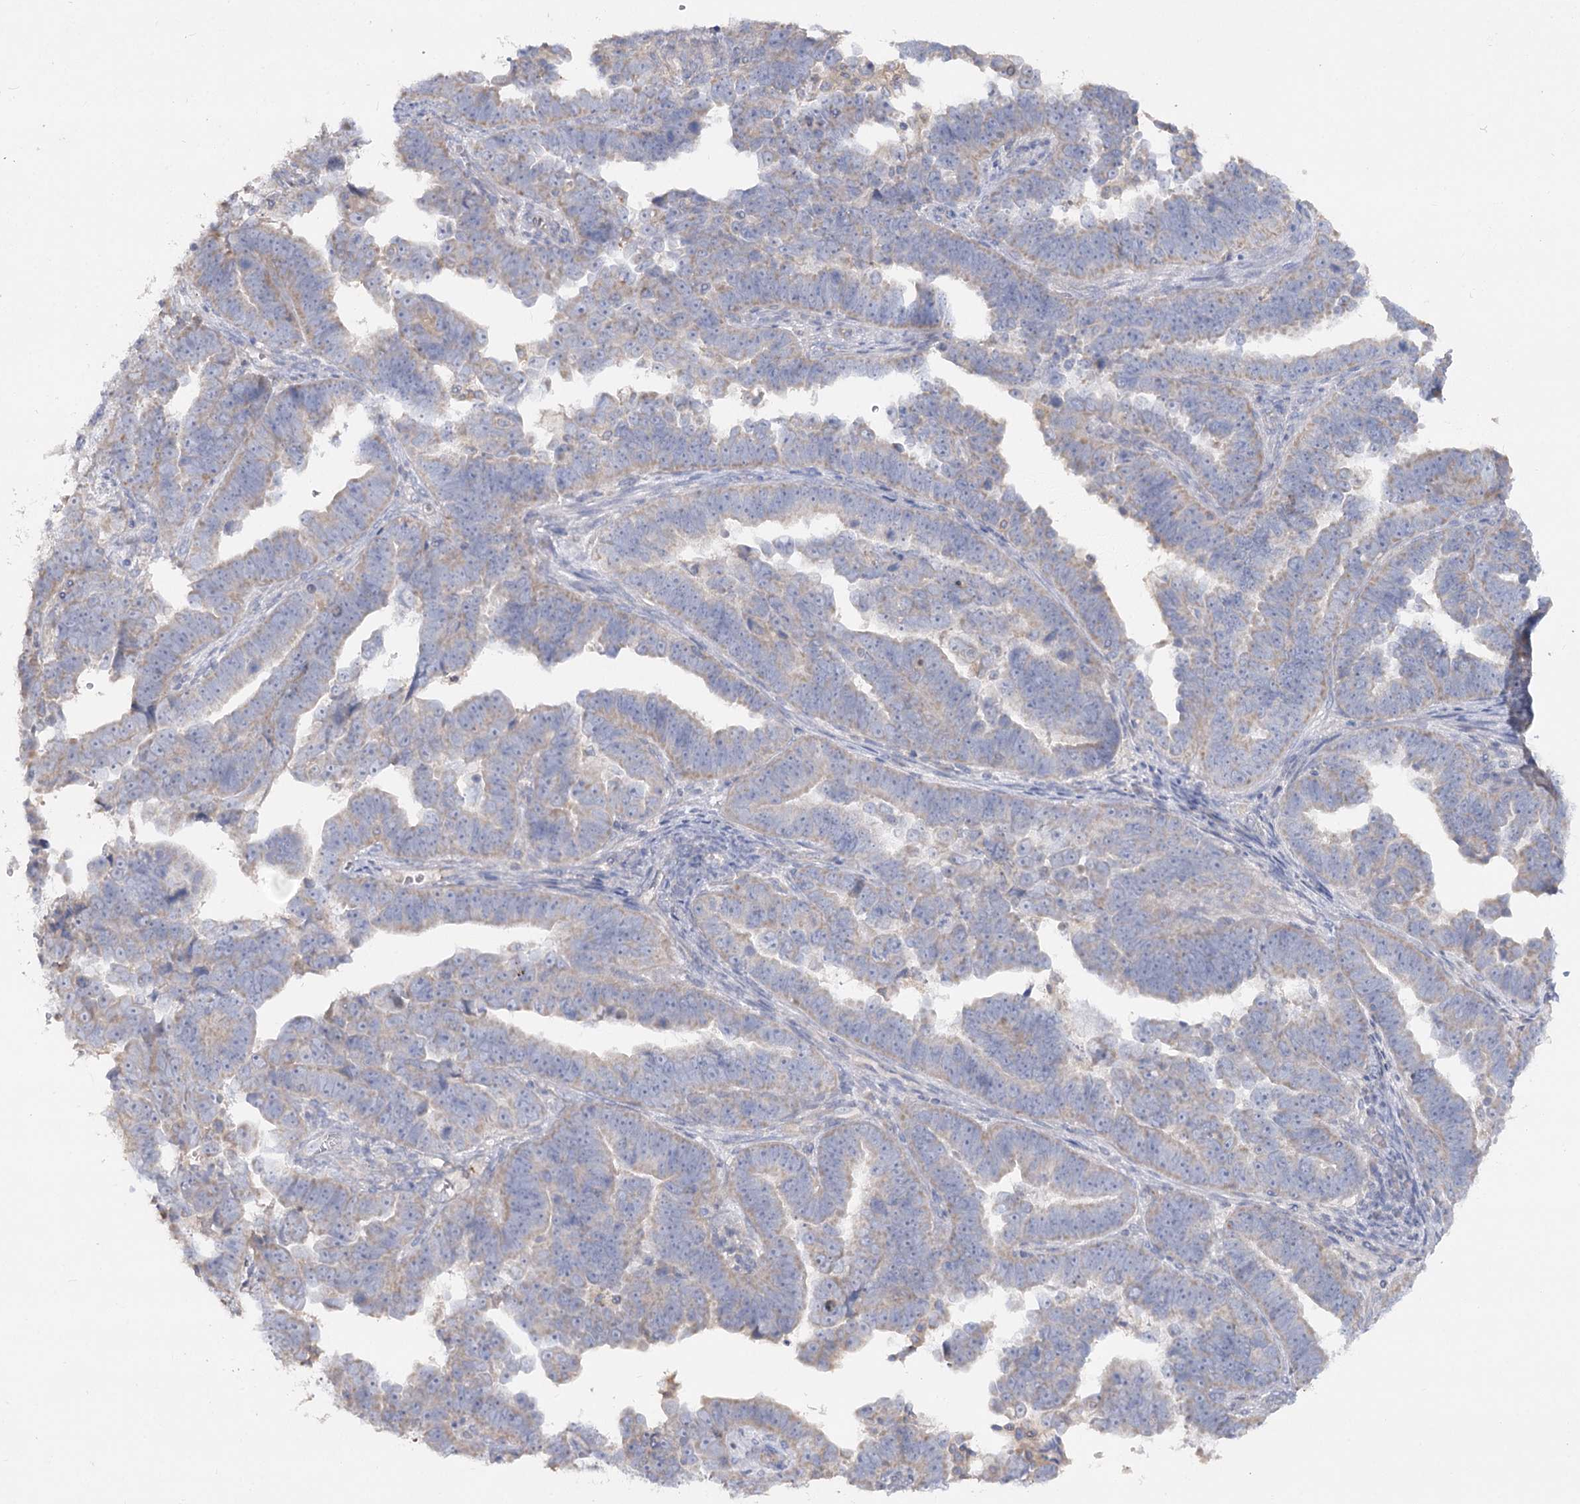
{"staining": {"intensity": "weak", "quantity": "25%-75%", "location": "cytoplasmic/membranous"}, "tissue": "endometrial cancer", "cell_type": "Tumor cells", "image_type": "cancer", "snomed": [{"axis": "morphology", "description": "Adenocarcinoma, NOS"}, {"axis": "topography", "description": "Endometrium"}], "caption": "Immunohistochemical staining of endometrial cancer (adenocarcinoma) reveals weak cytoplasmic/membranous protein expression in approximately 25%-75% of tumor cells. (IHC, brightfield microscopy, high magnification).", "gene": "TMEM187", "patient": {"sex": "female", "age": 75}}